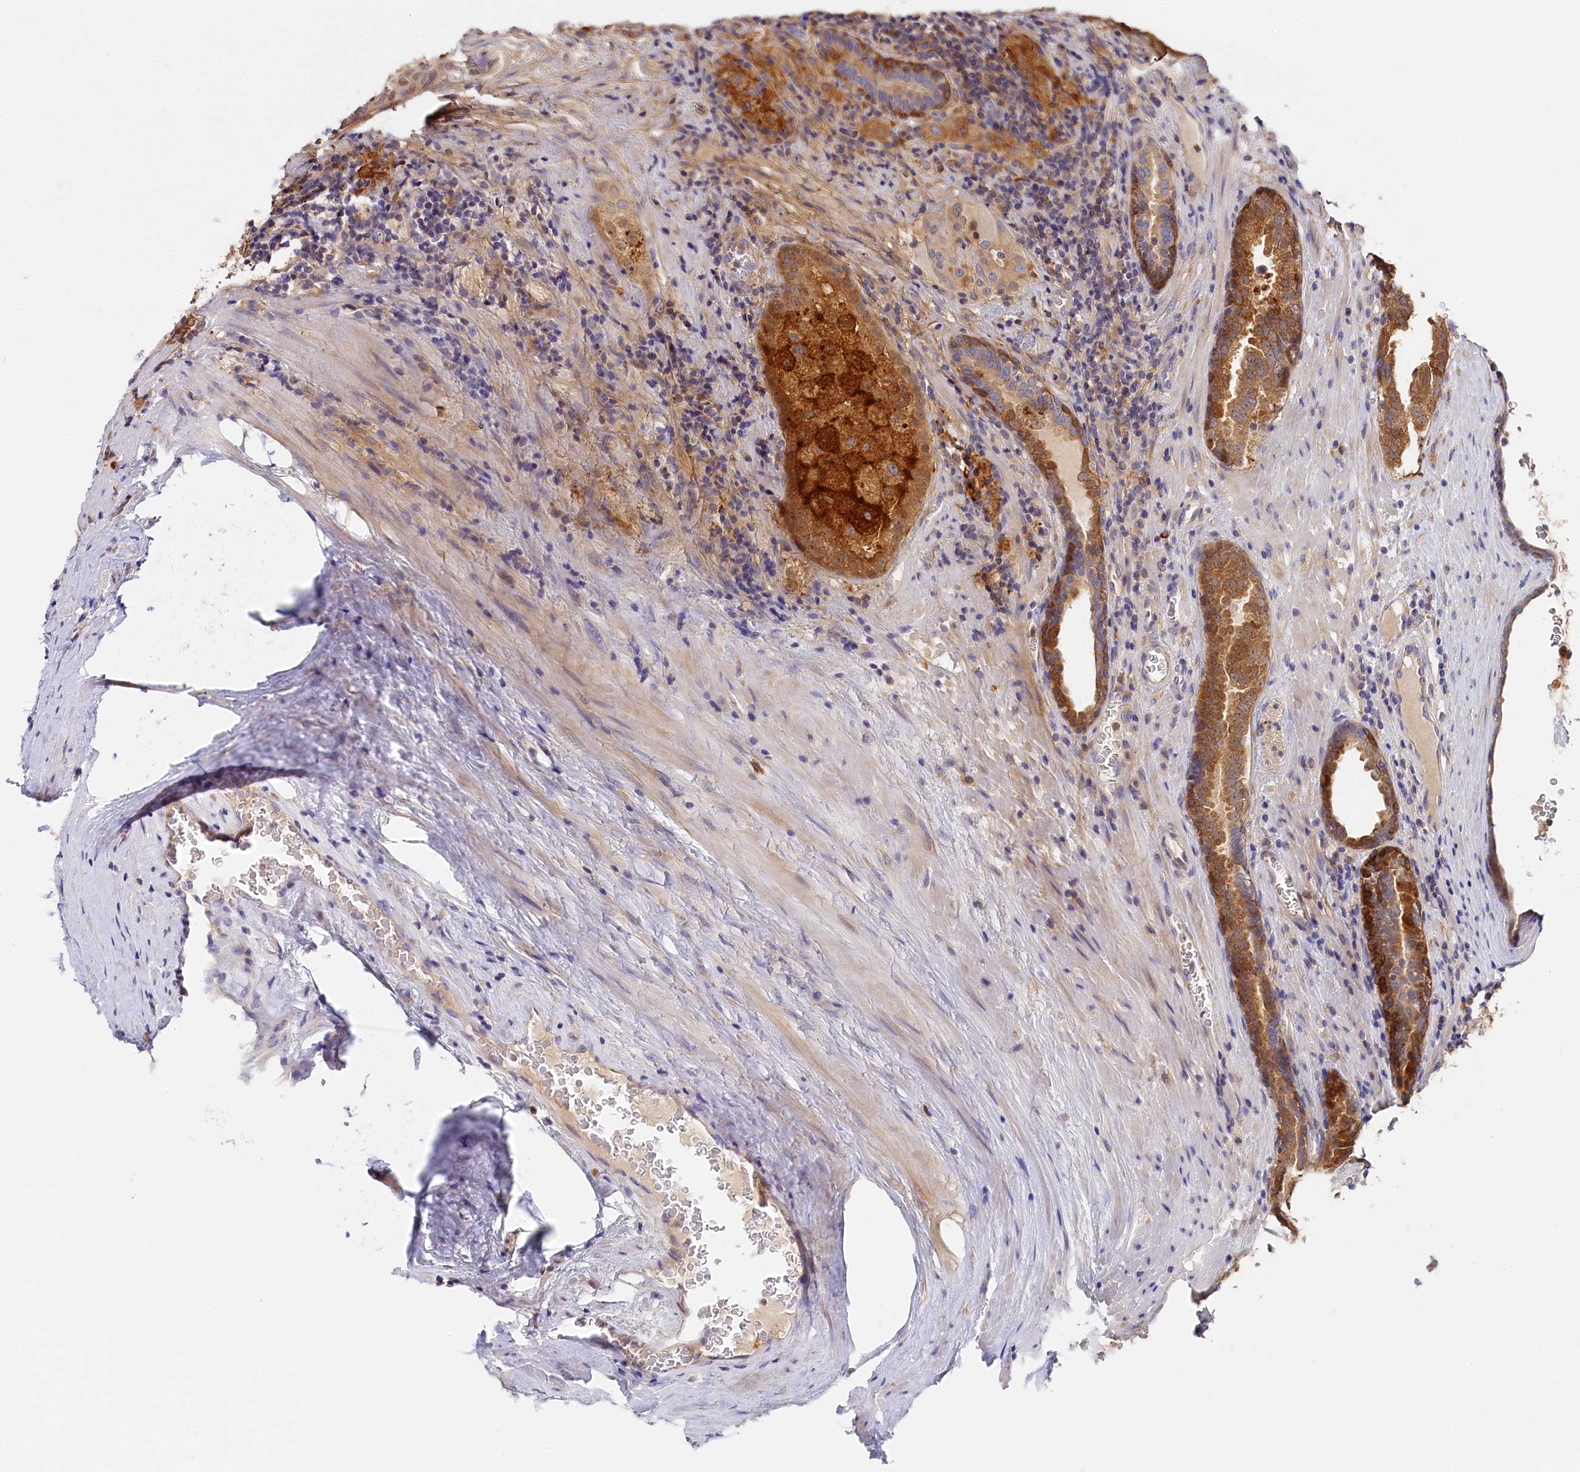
{"staining": {"intensity": "moderate", "quantity": ">75%", "location": "cytoplasmic/membranous"}, "tissue": "prostate cancer", "cell_type": "Tumor cells", "image_type": "cancer", "snomed": [{"axis": "morphology", "description": "Adenocarcinoma, High grade"}, {"axis": "topography", "description": "Prostate"}], "caption": "DAB immunohistochemical staining of prostate cancer reveals moderate cytoplasmic/membranous protein positivity in about >75% of tumor cells.", "gene": "KATNB1", "patient": {"sex": "male", "age": 68}}